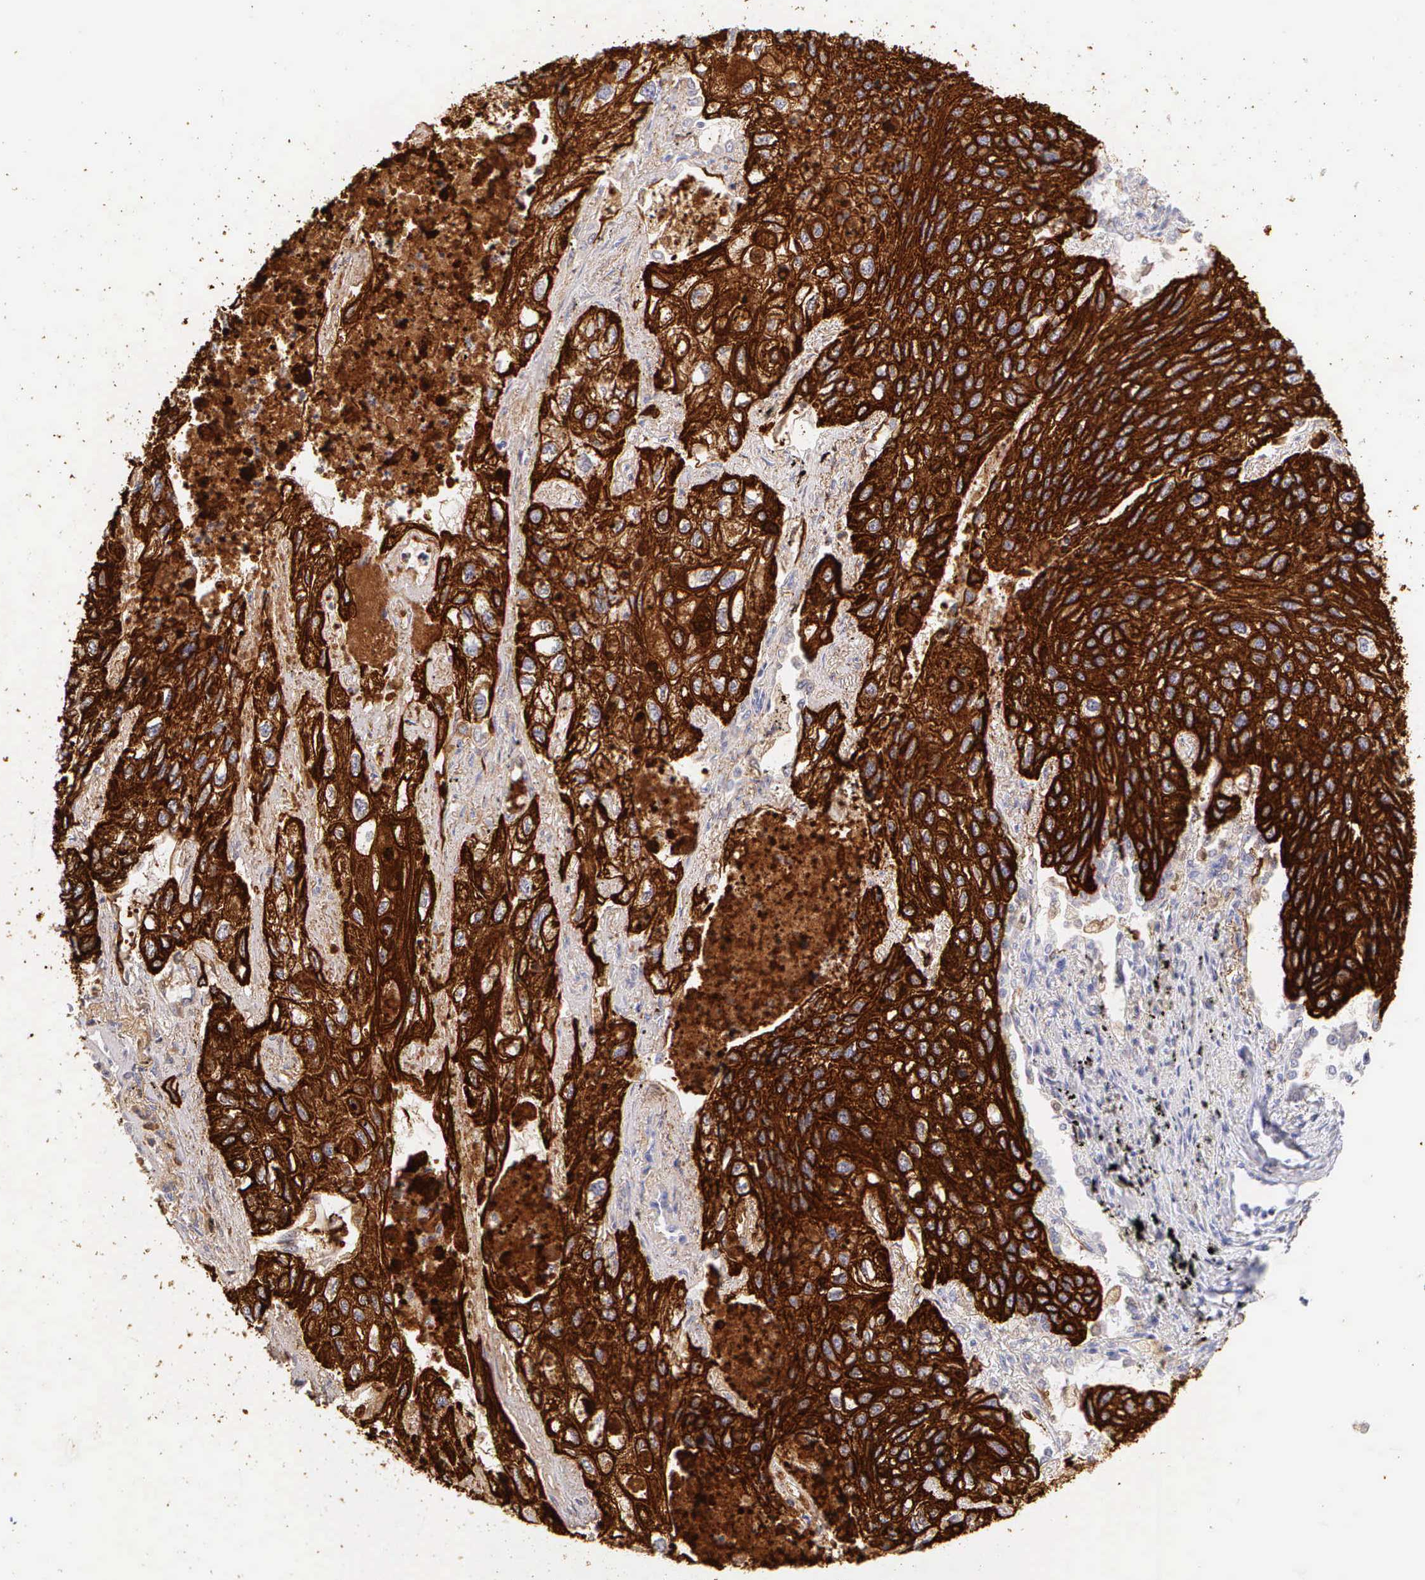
{"staining": {"intensity": "strong", "quantity": ">75%", "location": "cytoplasmic/membranous"}, "tissue": "lung cancer", "cell_type": "Tumor cells", "image_type": "cancer", "snomed": [{"axis": "morphology", "description": "Squamous cell carcinoma, NOS"}, {"axis": "topography", "description": "Lung"}], "caption": "About >75% of tumor cells in human lung squamous cell carcinoma demonstrate strong cytoplasmic/membranous protein positivity as visualized by brown immunohistochemical staining.", "gene": "KRT17", "patient": {"sex": "male", "age": 75}}